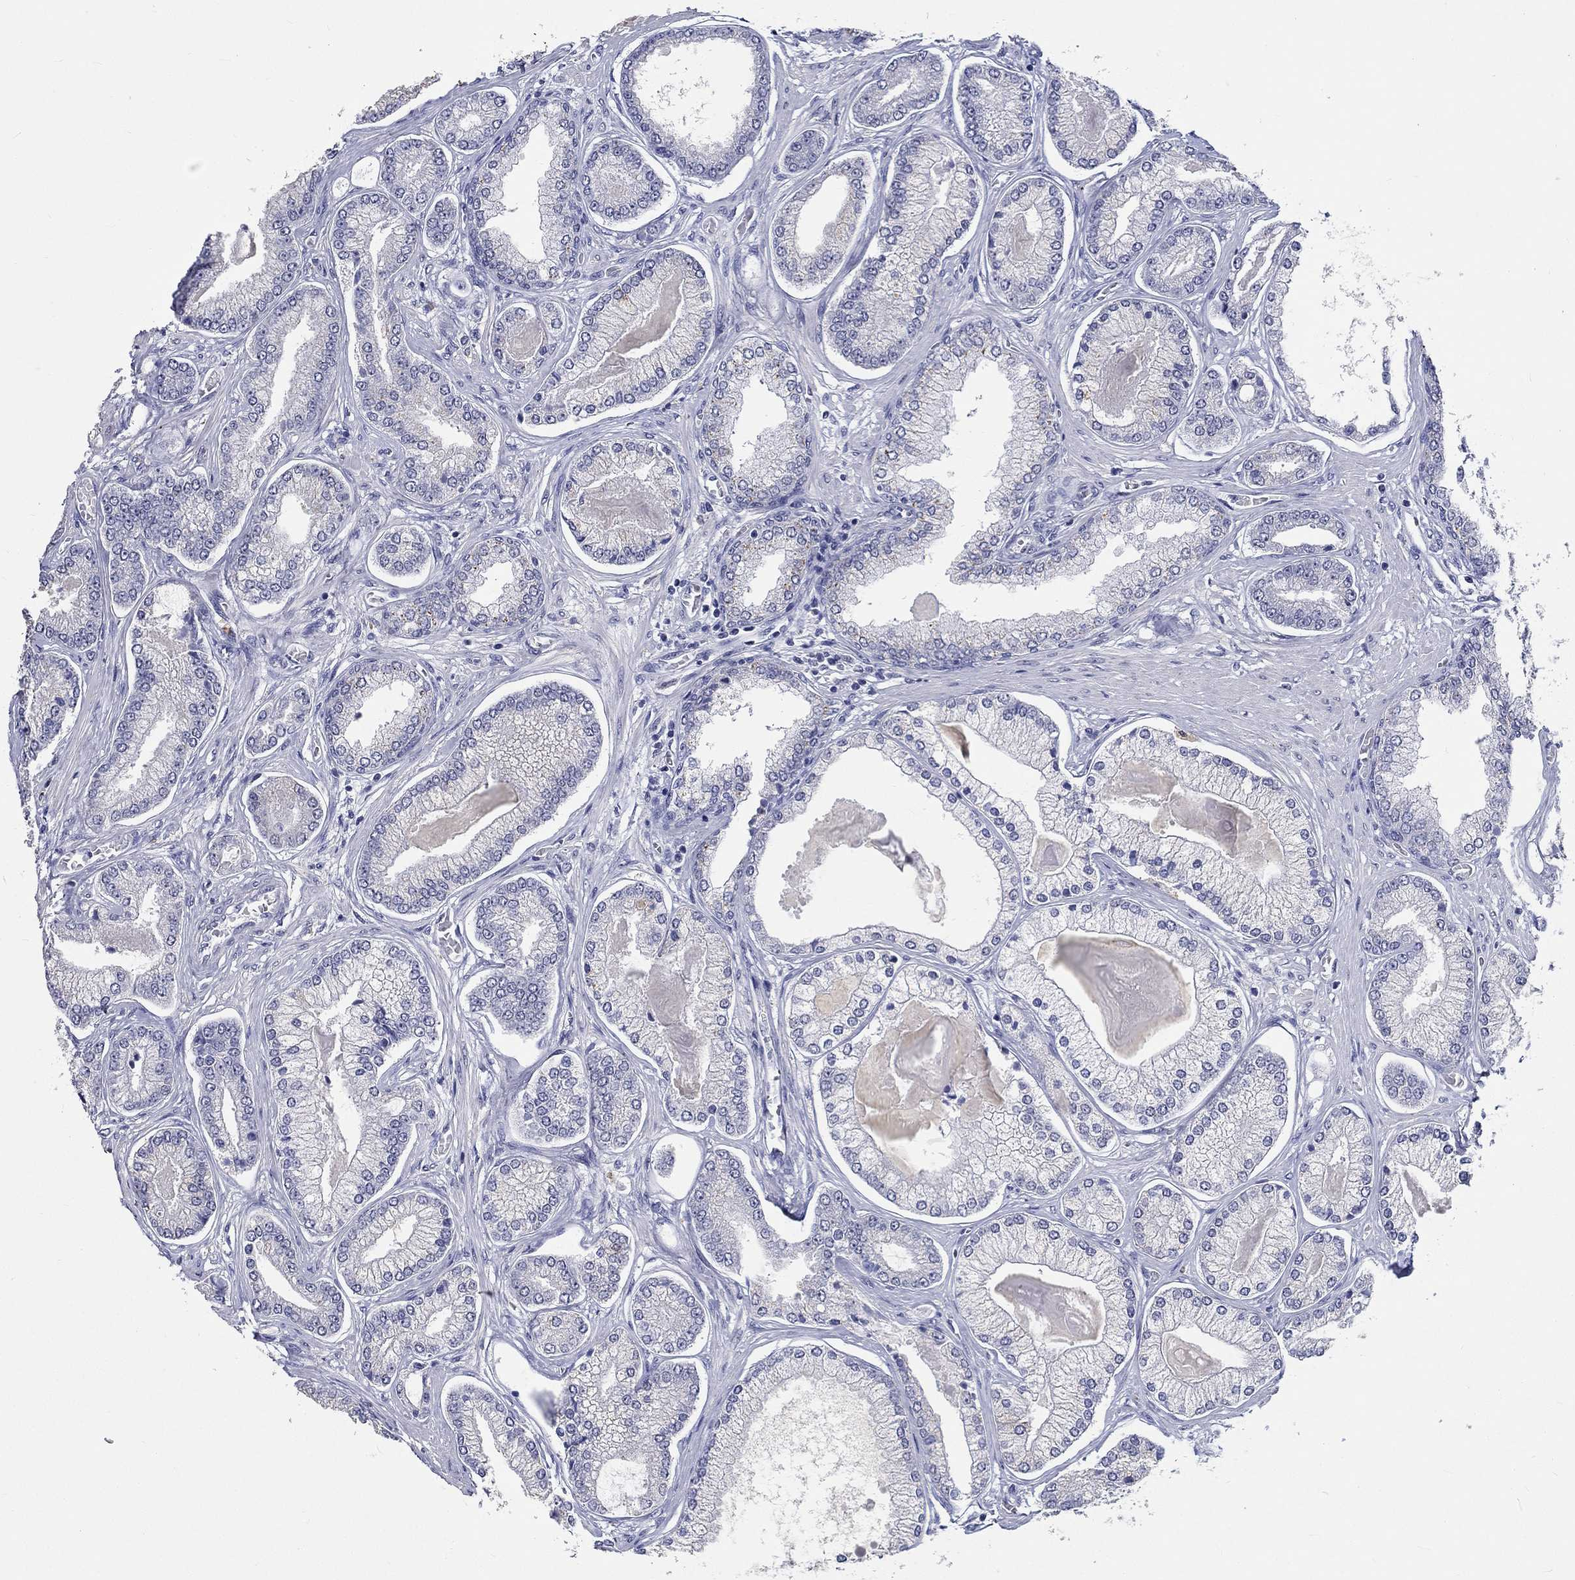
{"staining": {"intensity": "negative", "quantity": "none", "location": "none"}, "tissue": "prostate cancer", "cell_type": "Tumor cells", "image_type": "cancer", "snomed": [{"axis": "morphology", "description": "Adenocarcinoma, Low grade"}, {"axis": "topography", "description": "Prostate"}], "caption": "This histopathology image is of prostate cancer (low-grade adenocarcinoma) stained with immunohistochemistry to label a protein in brown with the nuclei are counter-stained blue. There is no staining in tumor cells.", "gene": "GRIN1", "patient": {"sex": "male", "age": 57}}